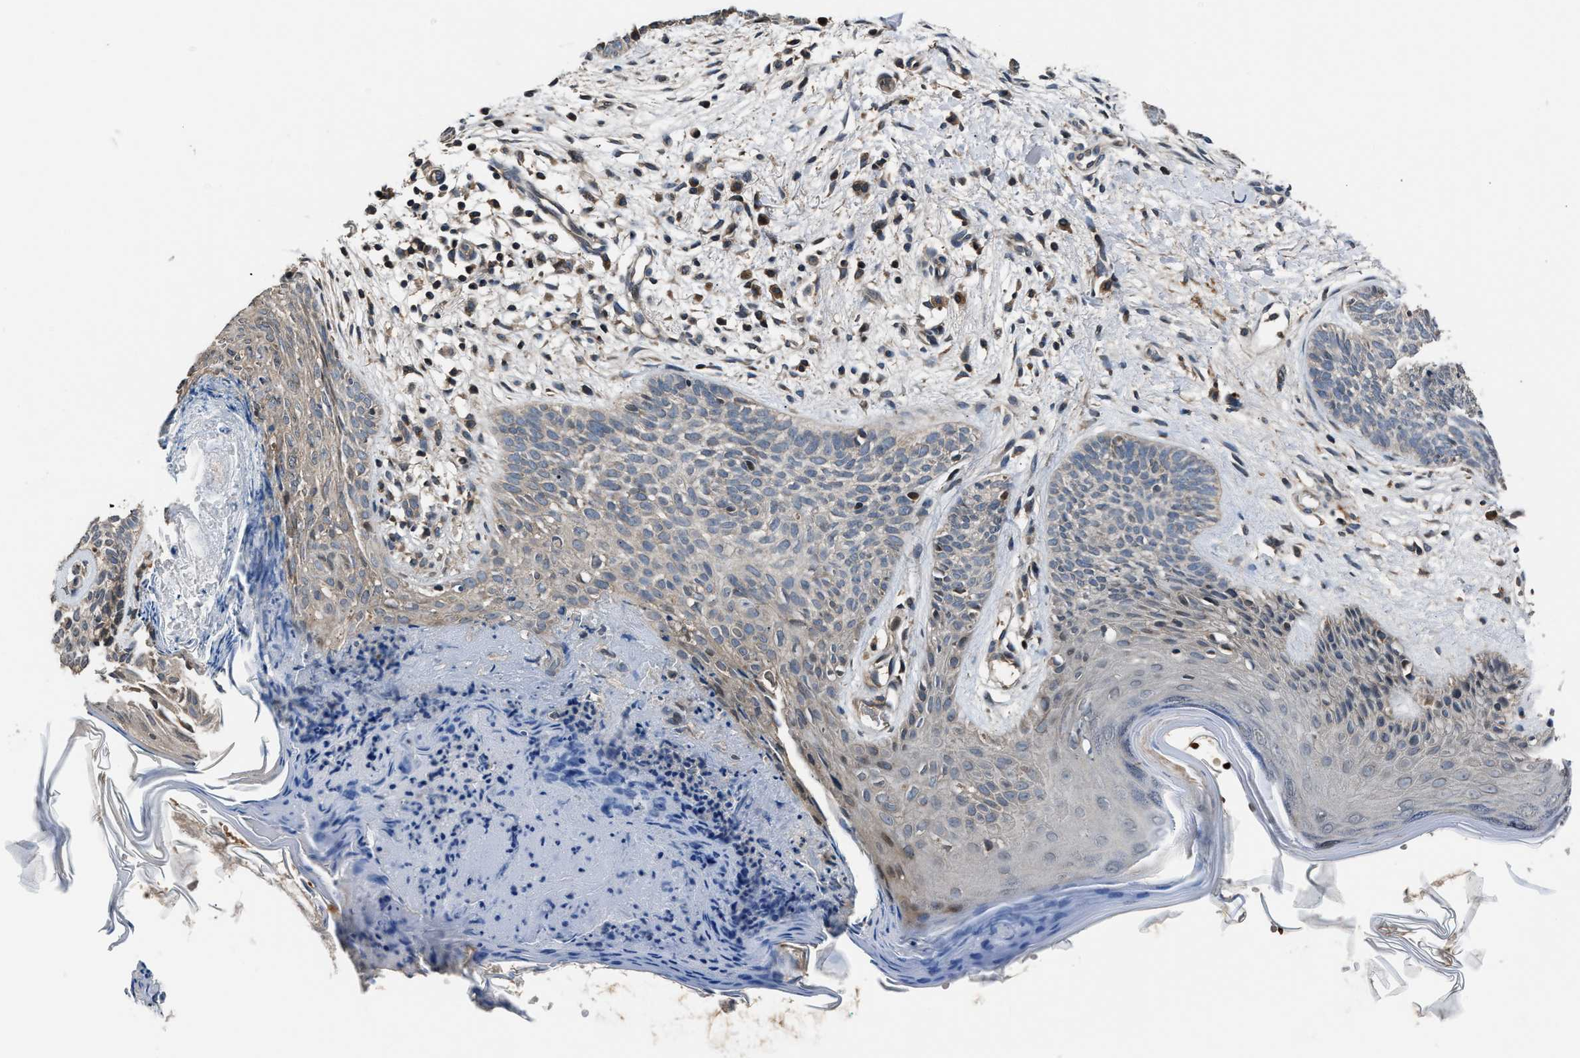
{"staining": {"intensity": "negative", "quantity": "none", "location": "none"}, "tissue": "skin cancer", "cell_type": "Tumor cells", "image_type": "cancer", "snomed": [{"axis": "morphology", "description": "Basal cell carcinoma"}, {"axis": "topography", "description": "Skin"}], "caption": "Skin basal cell carcinoma was stained to show a protein in brown. There is no significant staining in tumor cells.", "gene": "TNRC18", "patient": {"sex": "female", "age": 59}}